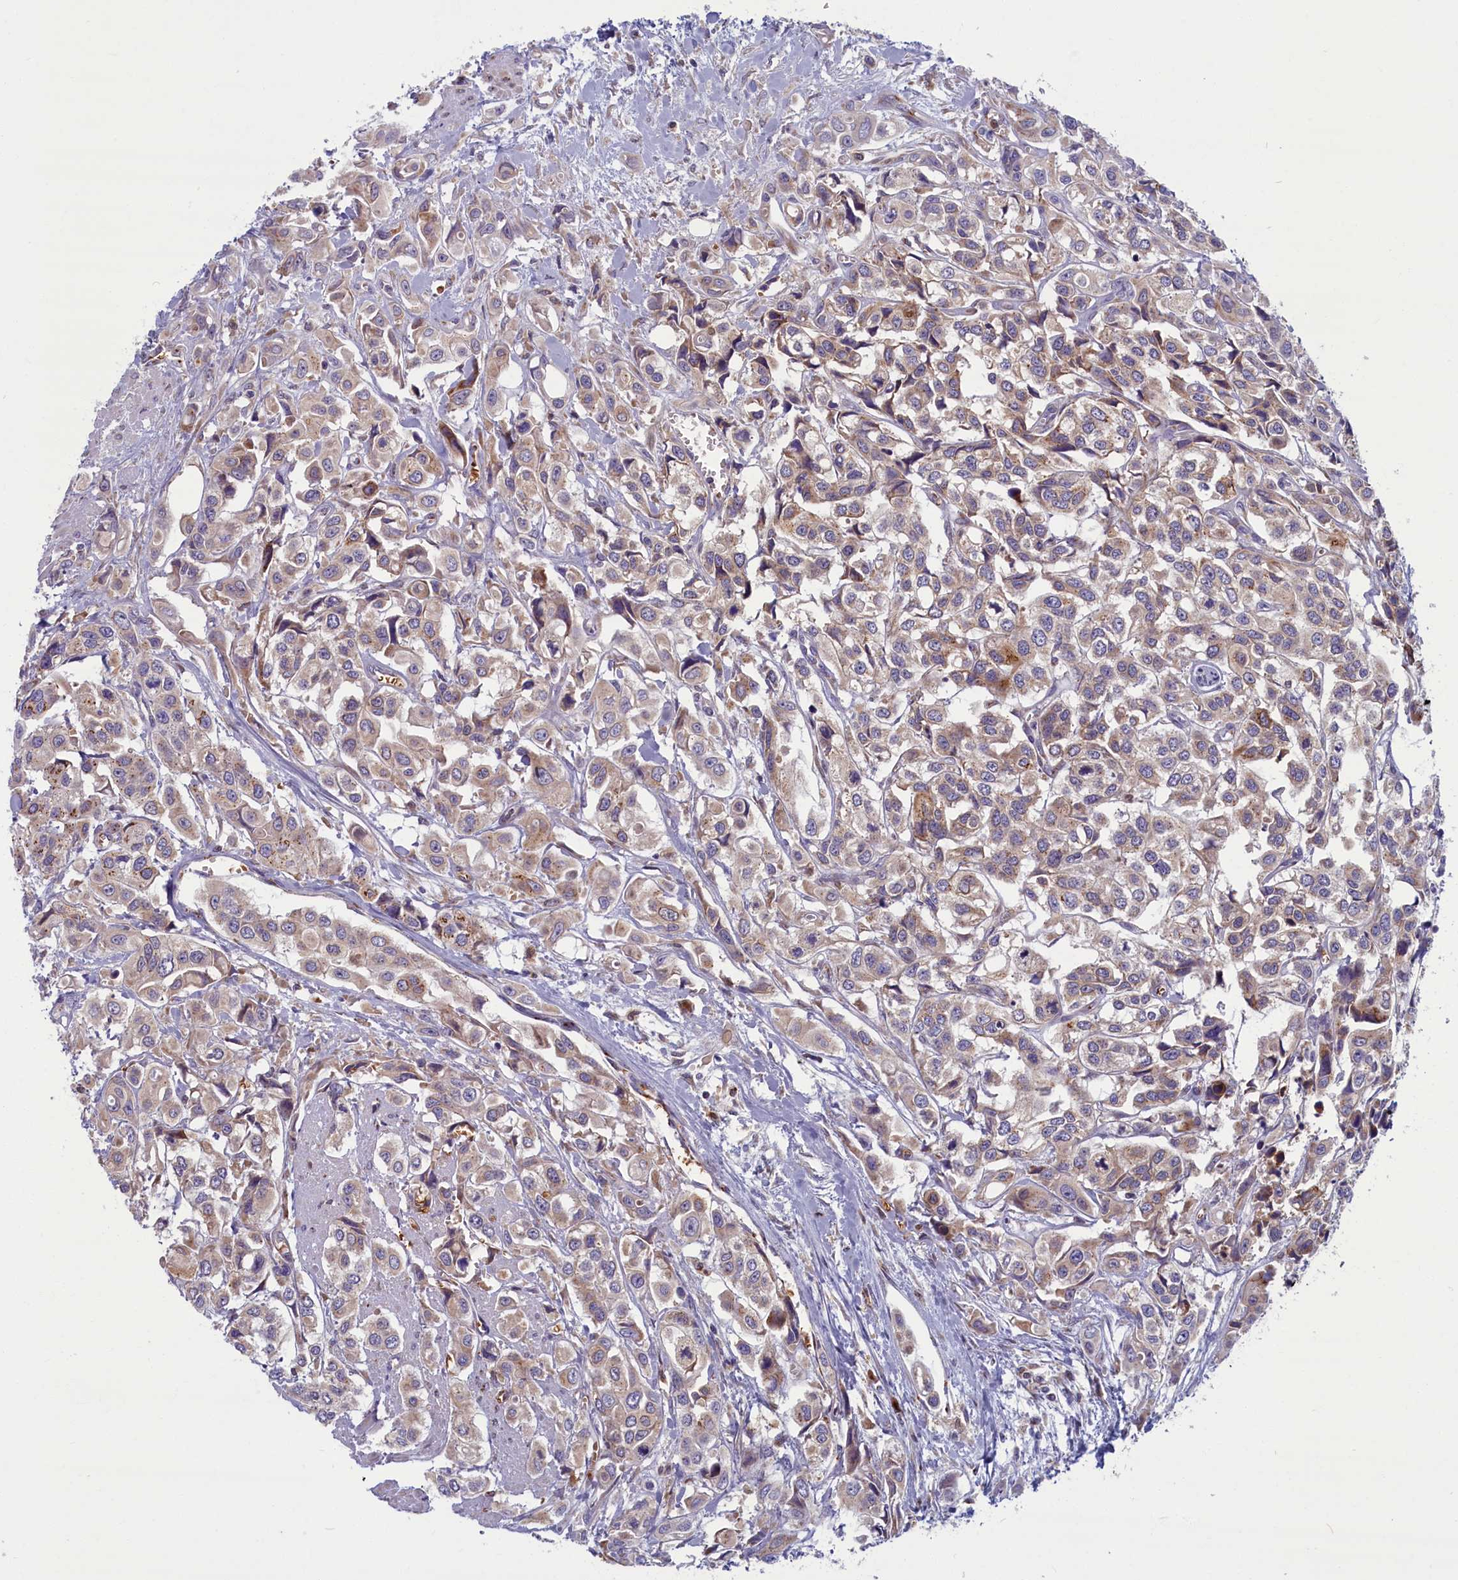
{"staining": {"intensity": "moderate", "quantity": "<25%", "location": "cytoplasmic/membranous"}, "tissue": "urothelial cancer", "cell_type": "Tumor cells", "image_type": "cancer", "snomed": [{"axis": "morphology", "description": "Urothelial carcinoma, High grade"}, {"axis": "topography", "description": "Urinary bladder"}], "caption": "Human urothelial cancer stained with a brown dye demonstrates moderate cytoplasmic/membranous positive staining in approximately <25% of tumor cells.", "gene": "BLVRB", "patient": {"sex": "male", "age": 67}}